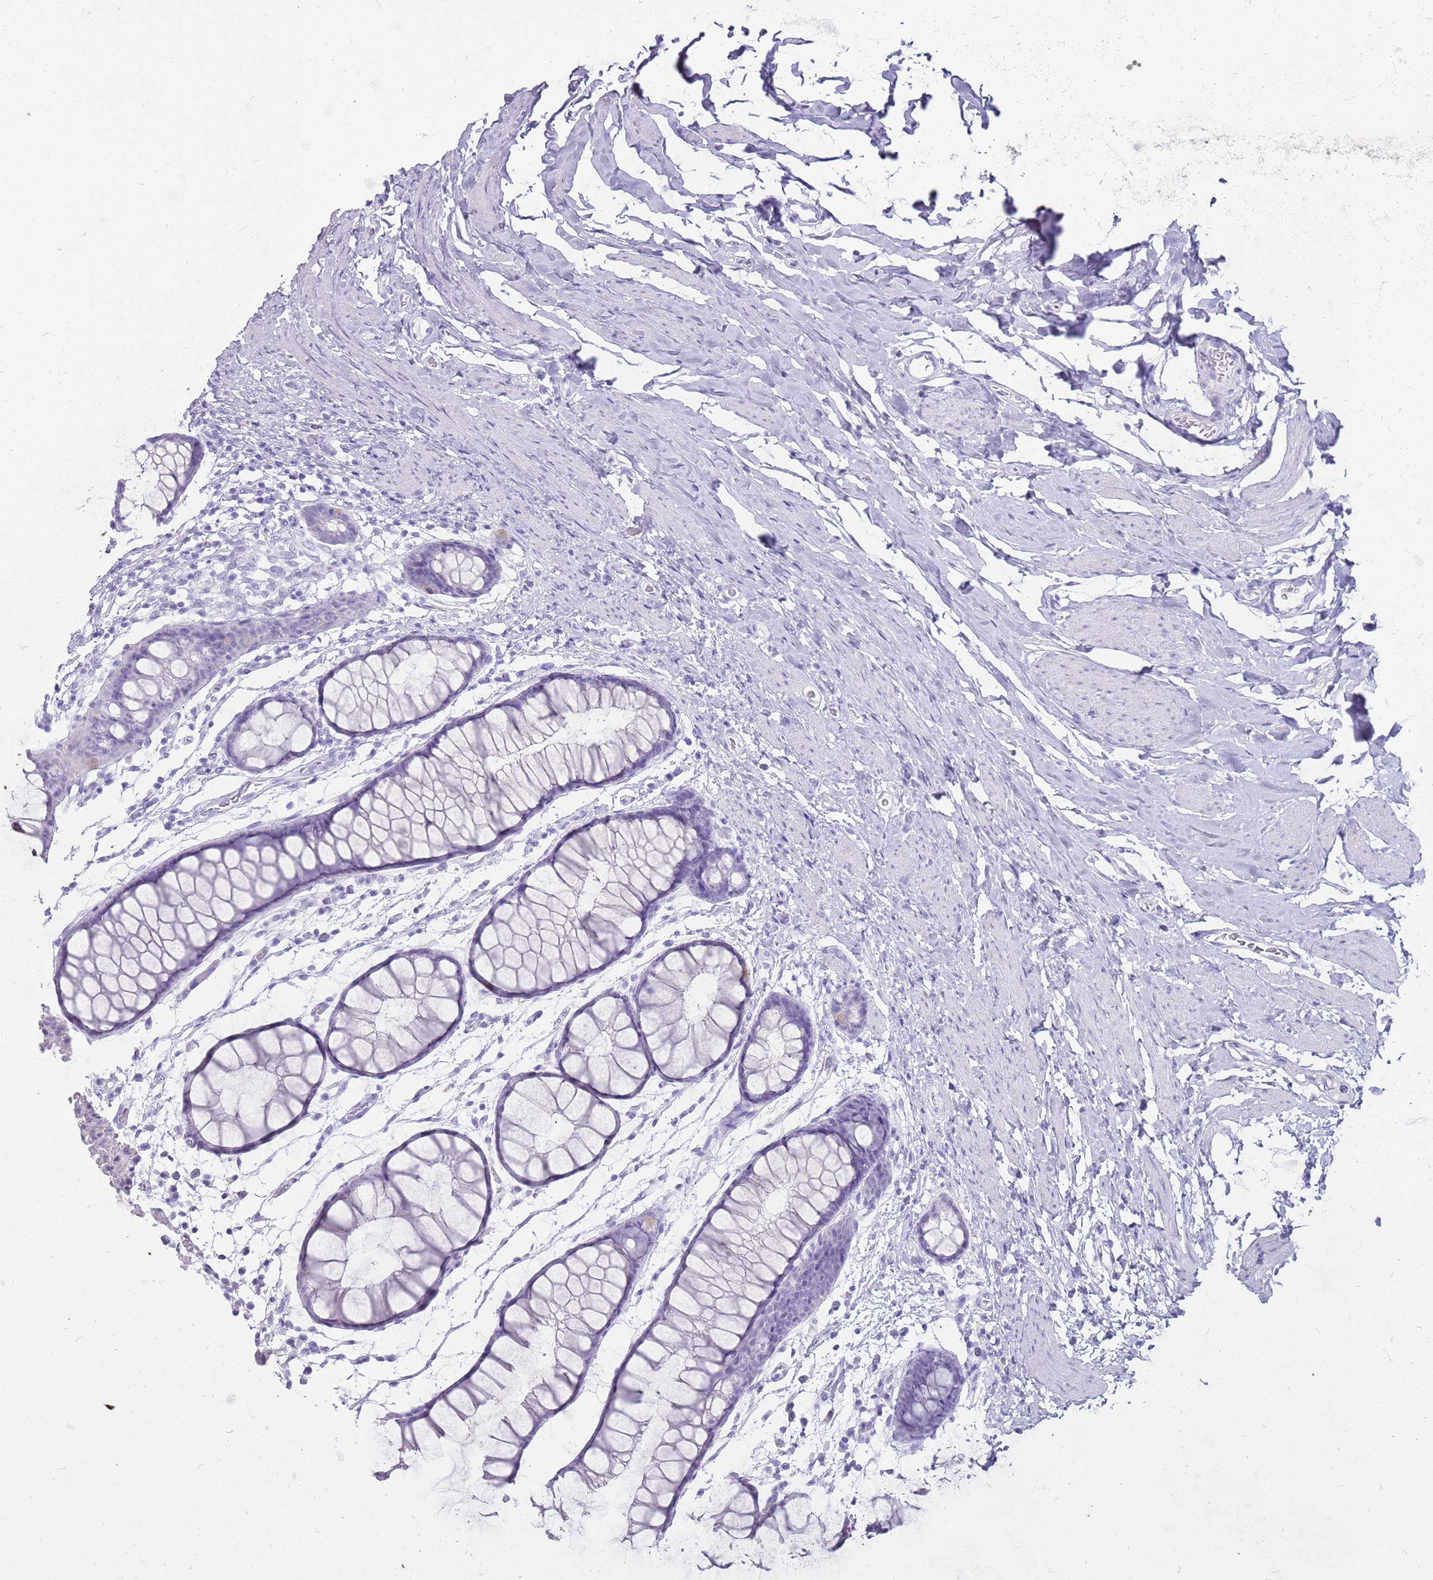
{"staining": {"intensity": "negative", "quantity": "none", "location": "none"}, "tissue": "colon", "cell_type": "Endothelial cells", "image_type": "normal", "snomed": [{"axis": "morphology", "description": "Normal tissue, NOS"}, {"axis": "topography", "description": "Colon"}], "caption": "The photomicrograph exhibits no staining of endothelial cells in benign colon. (DAB (3,3'-diaminobenzidine) immunohistochemistry (IHC) with hematoxylin counter stain).", "gene": "ENSG00000271254", "patient": {"sex": "female", "age": 62}}